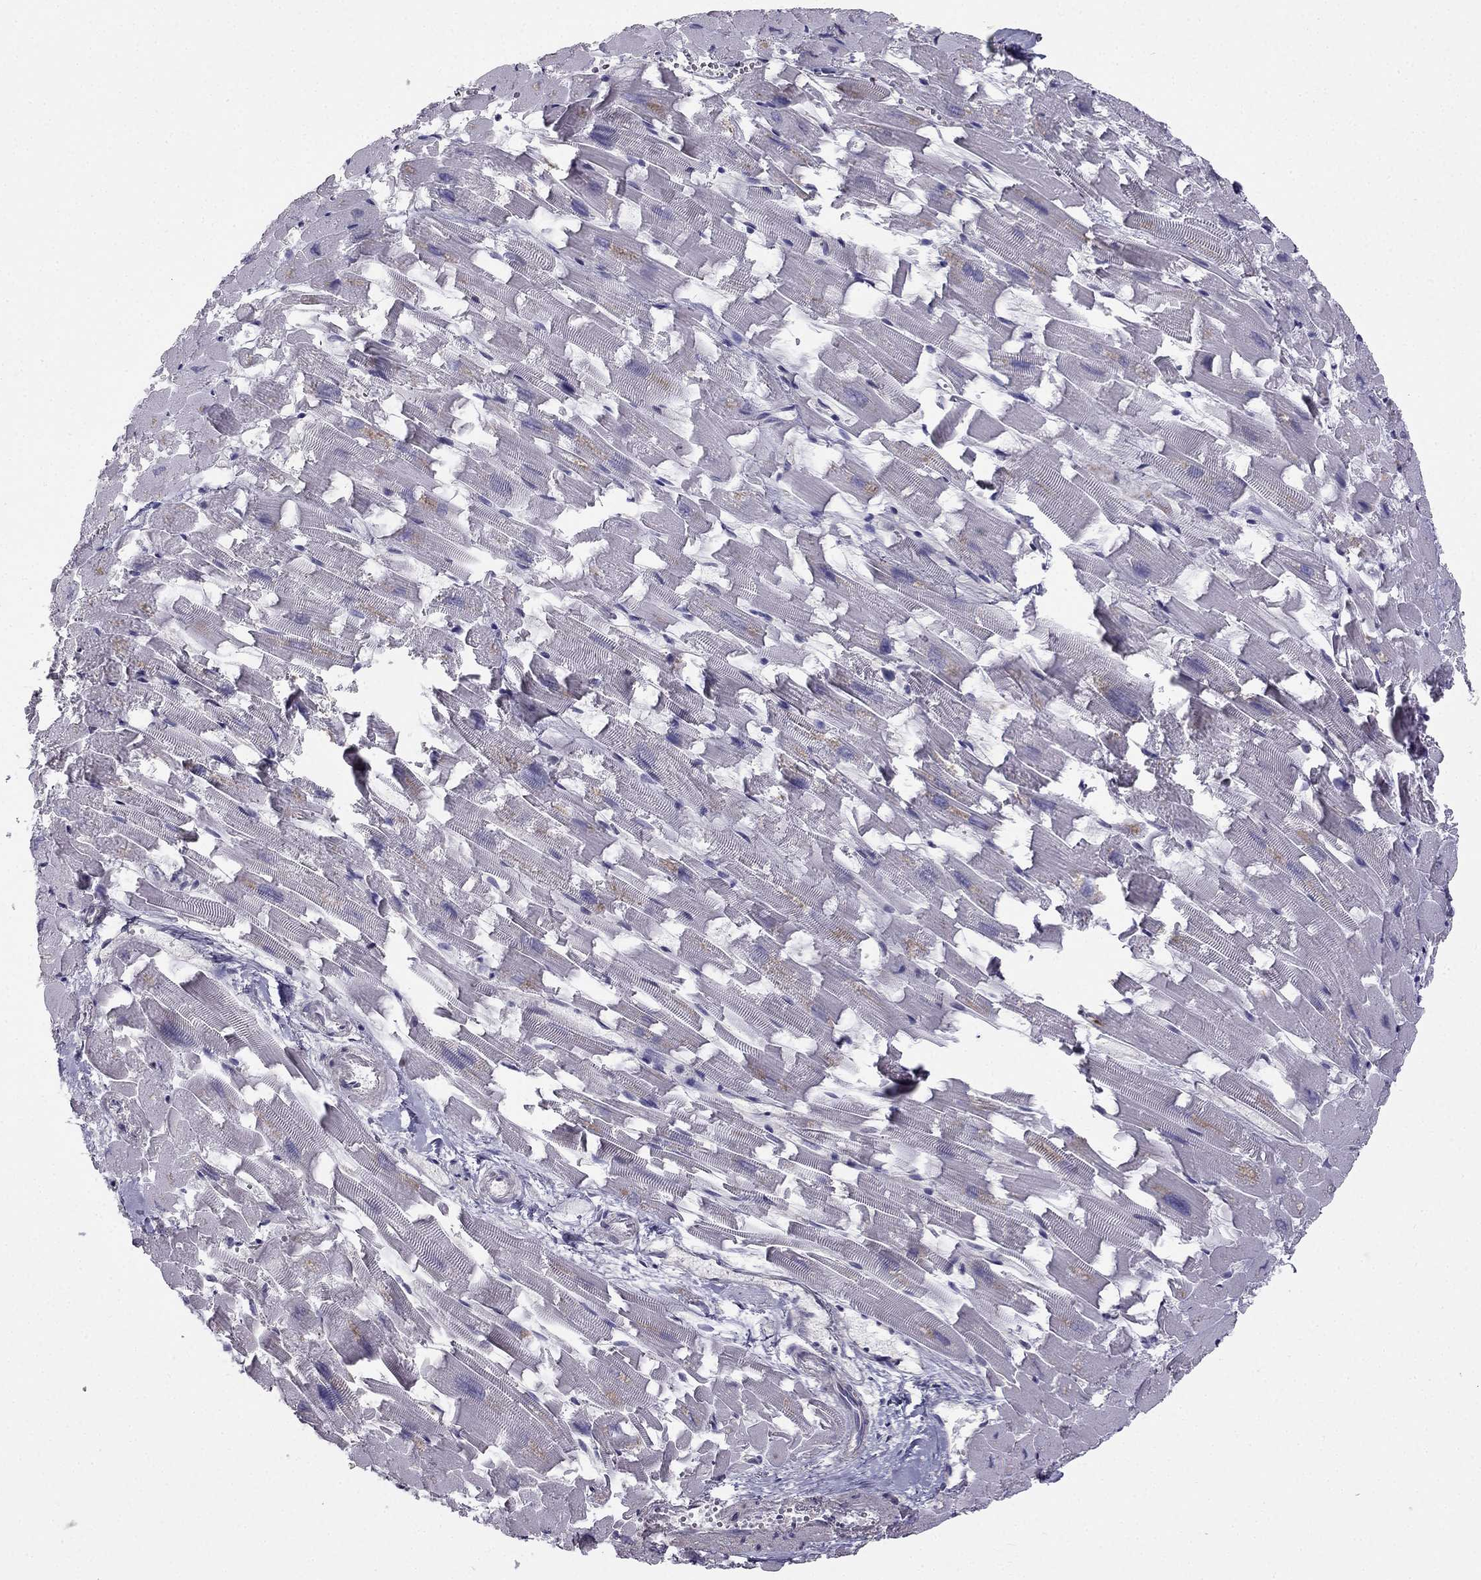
{"staining": {"intensity": "negative", "quantity": "none", "location": "none"}, "tissue": "heart muscle", "cell_type": "Cardiomyocytes", "image_type": "normal", "snomed": [{"axis": "morphology", "description": "Normal tissue, NOS"}, {"axis": "topography", "description": "Heart"}], "caption": "This histopathology image is of normal heart muscle stained with immunohistochemistry to label a protein in brown with the nuclei are counter-stained blue. There is no positivity in cardiomyocytes.", "gene": "HSFX1", "patient": {"sex": "female", "age": 64}}